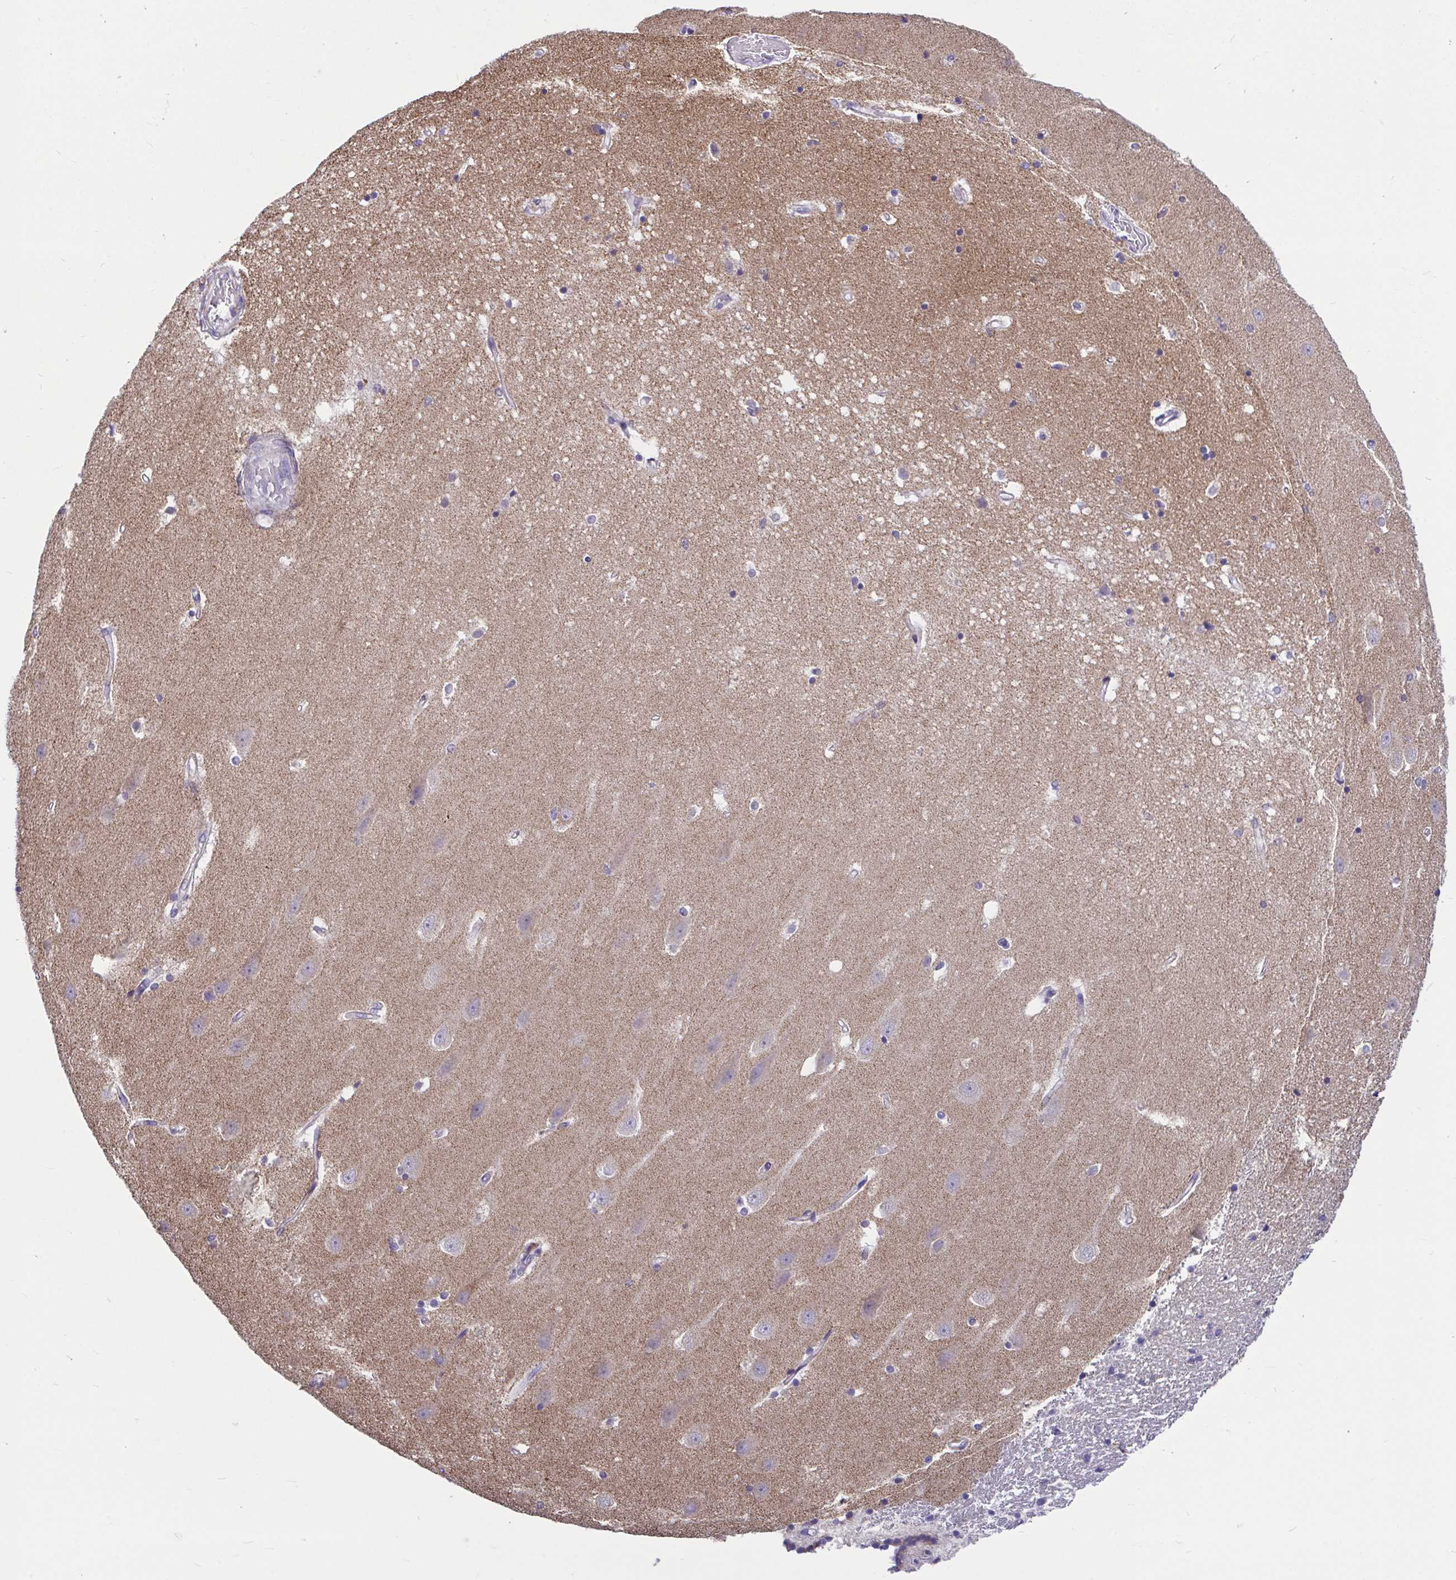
{"staining": {"intensity": "weak", "quantity": "<25%", "location": "cytoplasmic/membranous"}, "tissue": "hippocampus", "cell_type": "Glial cells", "image_type": "normal", "snomed": [{"axis": "morphology", "description": "Normal tissue, NOS"}, {"axis": "topography", "description": "Hippocampus"}], "caption": "Immunohistochemistry of unremarkable human hippocampus reveals no staining in glial cells. (IHC, brightfield microscopy, high magnification).", "gene": "OR13A1", "patient": {"sex": "male", "age": 63}}